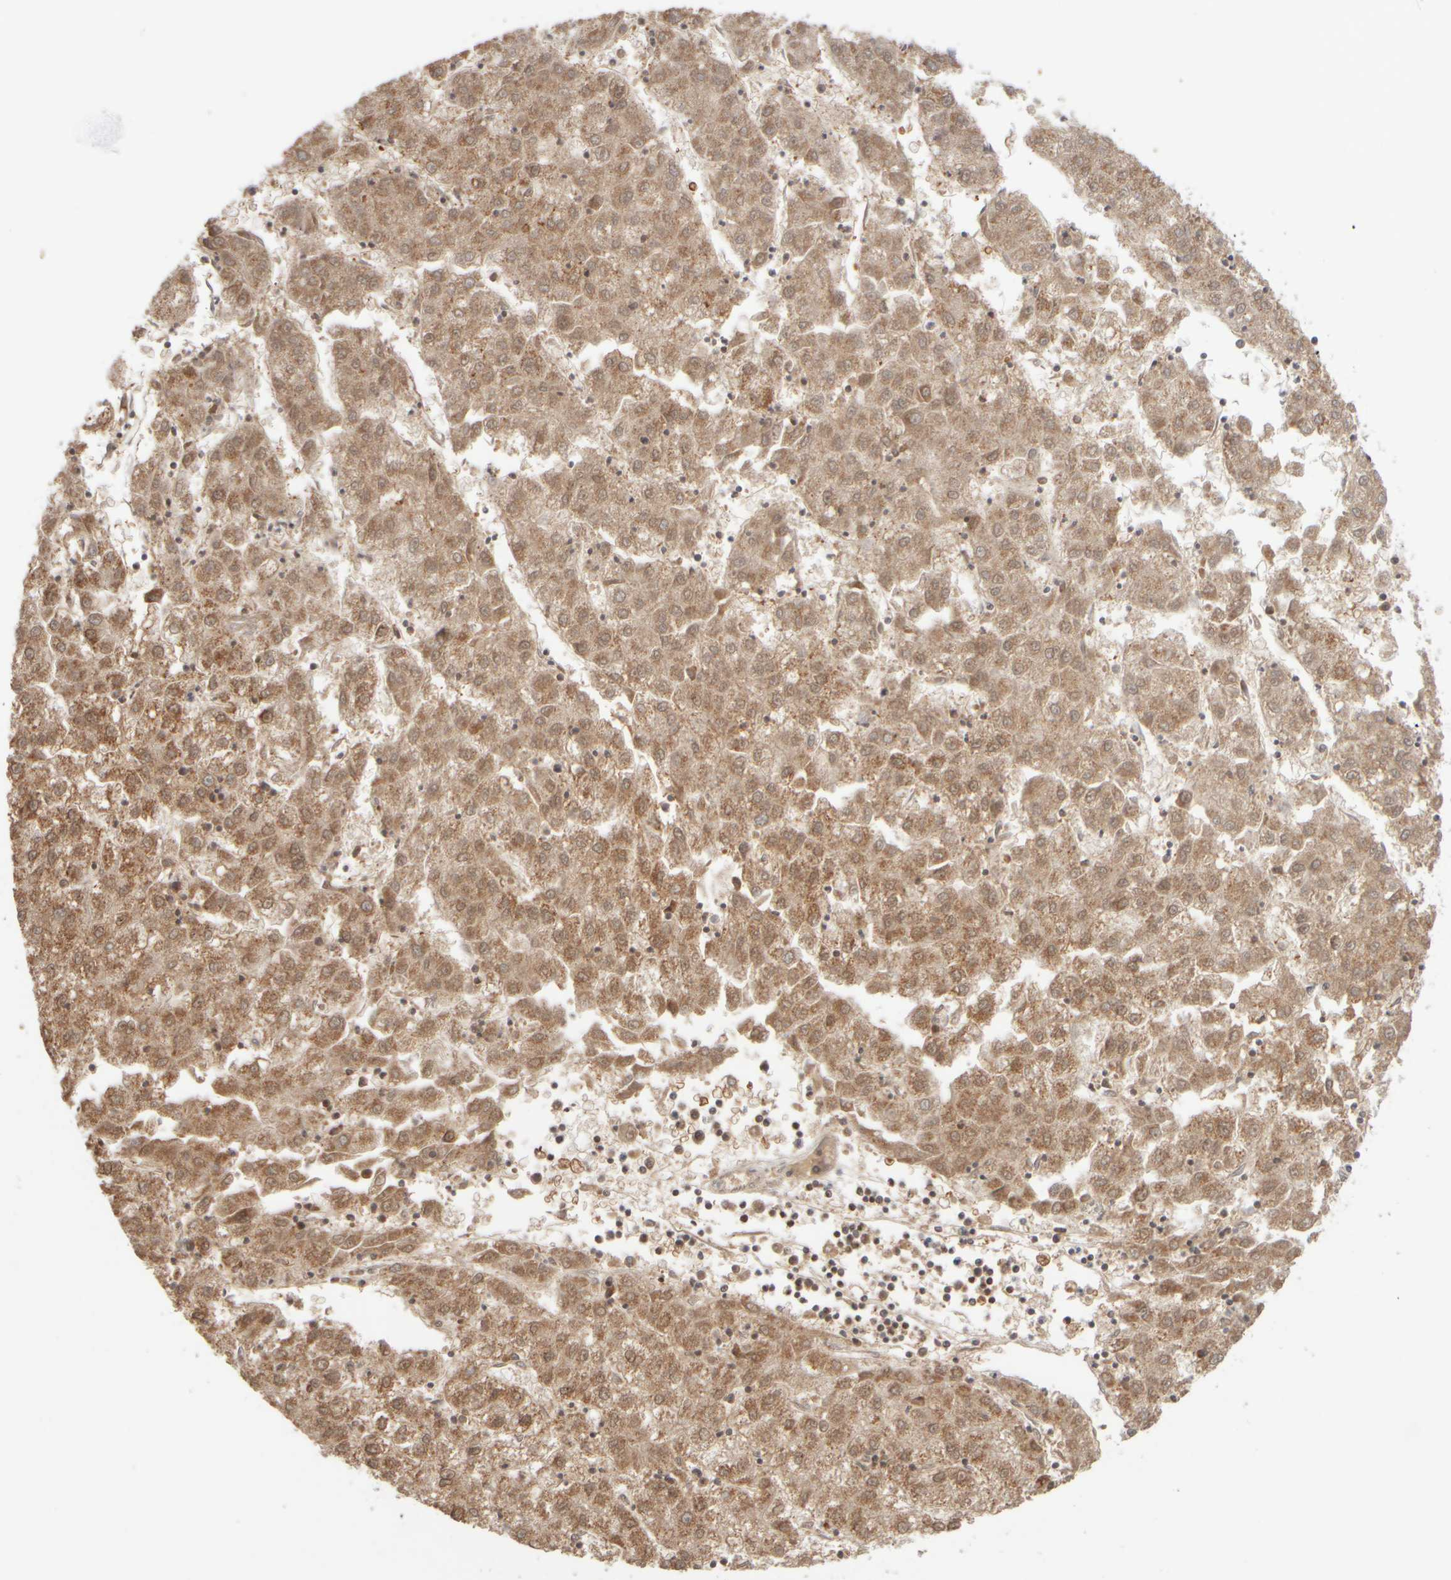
{"staining": {"intensity": "moderate", "quantity": ">75%", "location": "cytoplasmic/membranous"}, "tissue": "liver cancer", "cell_type": "Tumor cells", "image_type": "cancer", "snomed": [{"axis": "morphology", "description": "Carcinoma, Hepatocellular, NOS"}, {"axis": "topography", "description": "Liver"}], "caption": "High-magnification brightfield microscopy of hepatocellular carcinoma (liver) stained with DAB (3,3'-diaminobenzidine) (brown) and counterstained with hematoxylin (blue). tumor cells exhibit moderate cytoplasmic/membranous expression is seen in approximately>75% of cells.", "gene": "ZC3HC1", "patient": {"sex": "male", "age": 72}}